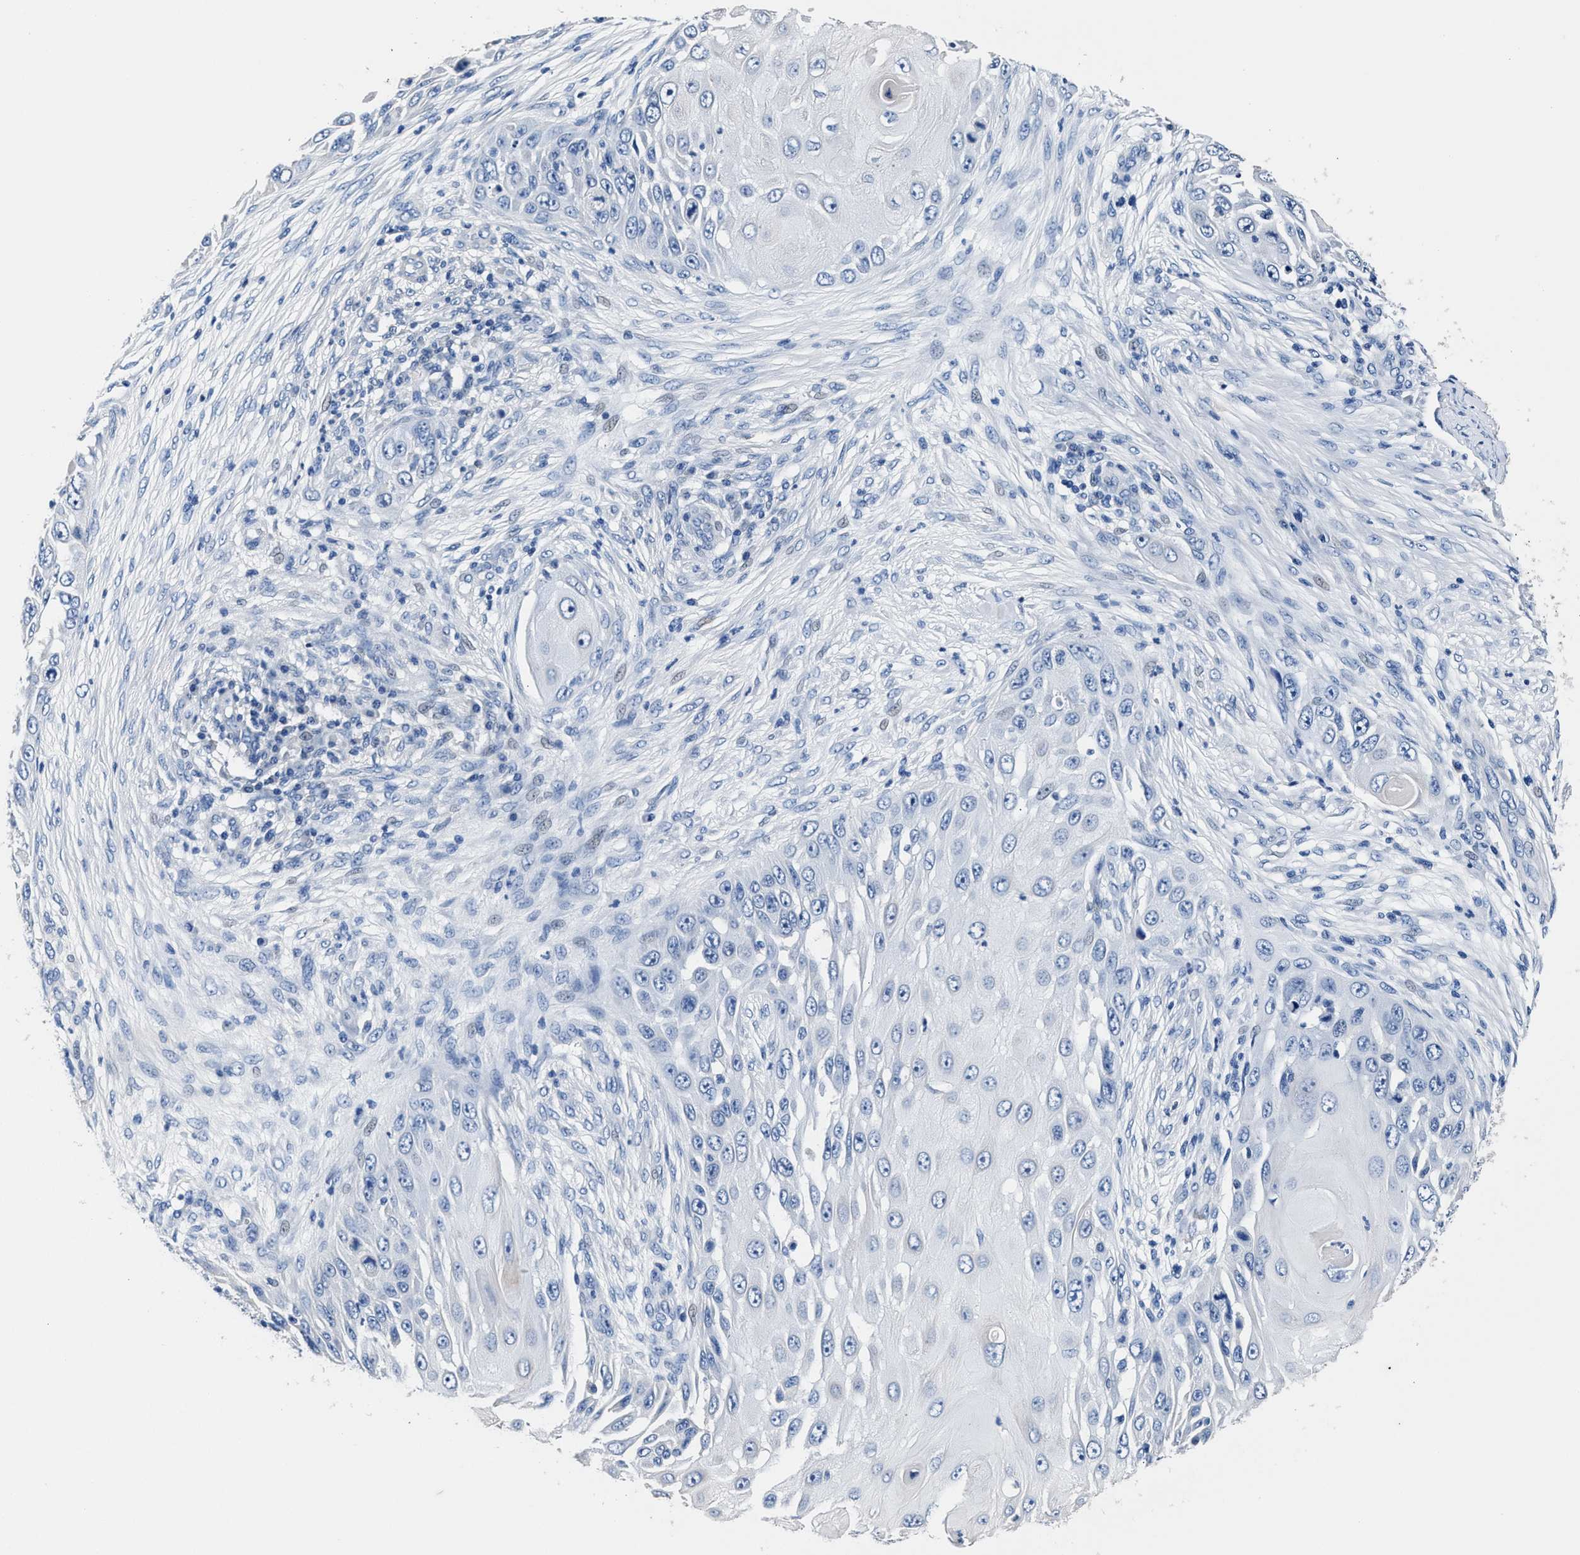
{"staining": {"intensity": "negative", "quantity": "none", "location": "none"}, "tissue": "skin cancer", "cell_type": "Tumor cells", "image_type": "cancer", "snomed": [{"axis": "morphology", "description": "Squamous cell carcinoma, NOS"}, {"axis": "topography", "description": "Skin"}], "caption": "DAB (3,3'-diaminobenzidine) immunohistochemical staining of human skin squamous cell carcinoma demonstrates no significant staining in tumor cells.", "gene": "GSTM1", "patient": {"sex": "female", "age": 44}}